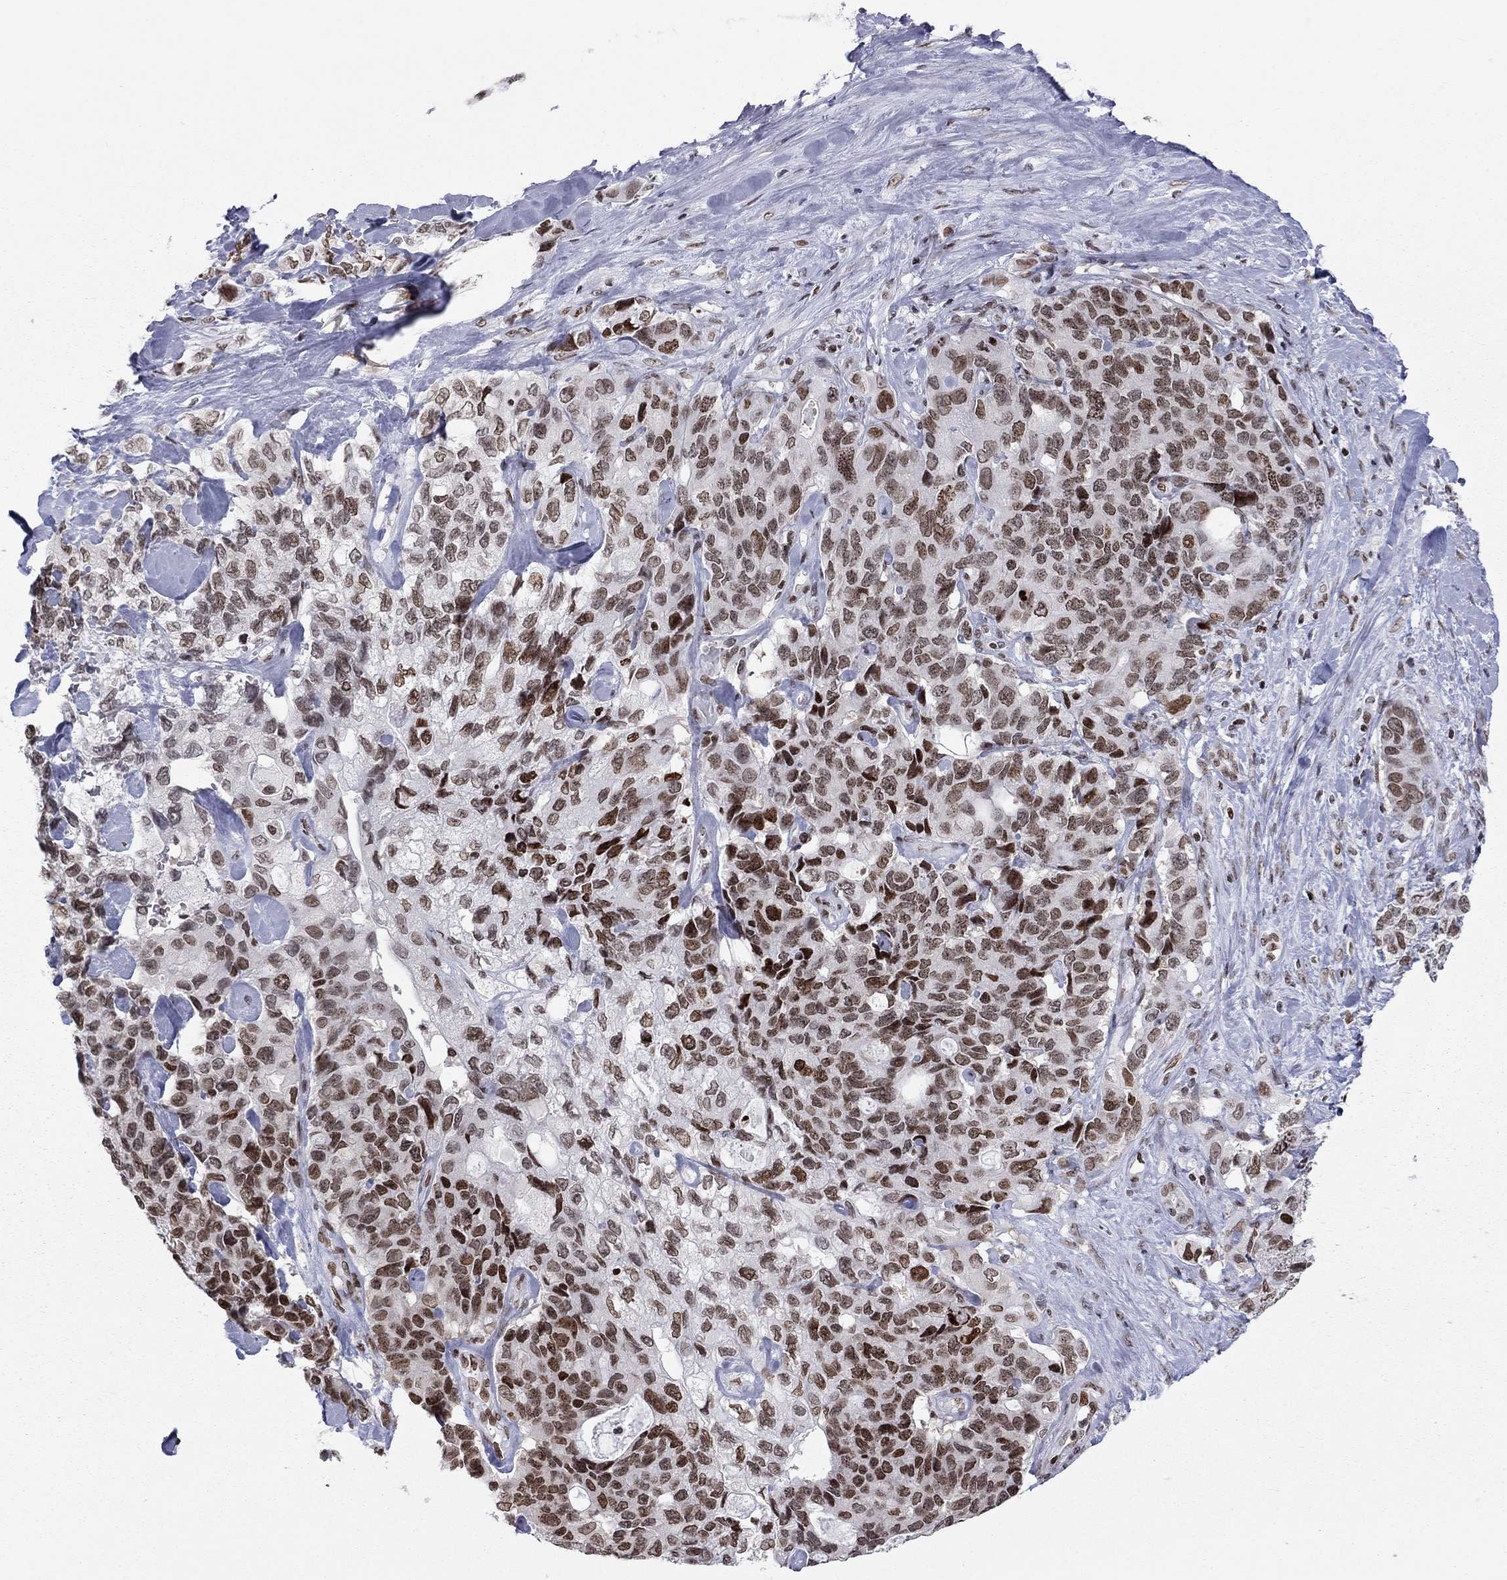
{"staining": {"intensity": "moderate", "quantity": ">75%", "location": "nuclear"}, "tissue": "pancreatic cancer", "cell_type": "Tumor cells", "image_type": "cancer", "snomed": [{"axis": "morphology", "description": "Adenocarcinoma, NOS"}, {"axis": "topography", "description": "Pancreas"}], "caption": "The histopathology image displays staining of pancreatic adenocarcinoma, revealing moderate nuclear protein staining (brown color) within tumor cells.", "gene": "H2AX", "patient": {"sex": "female", "age": 56}}